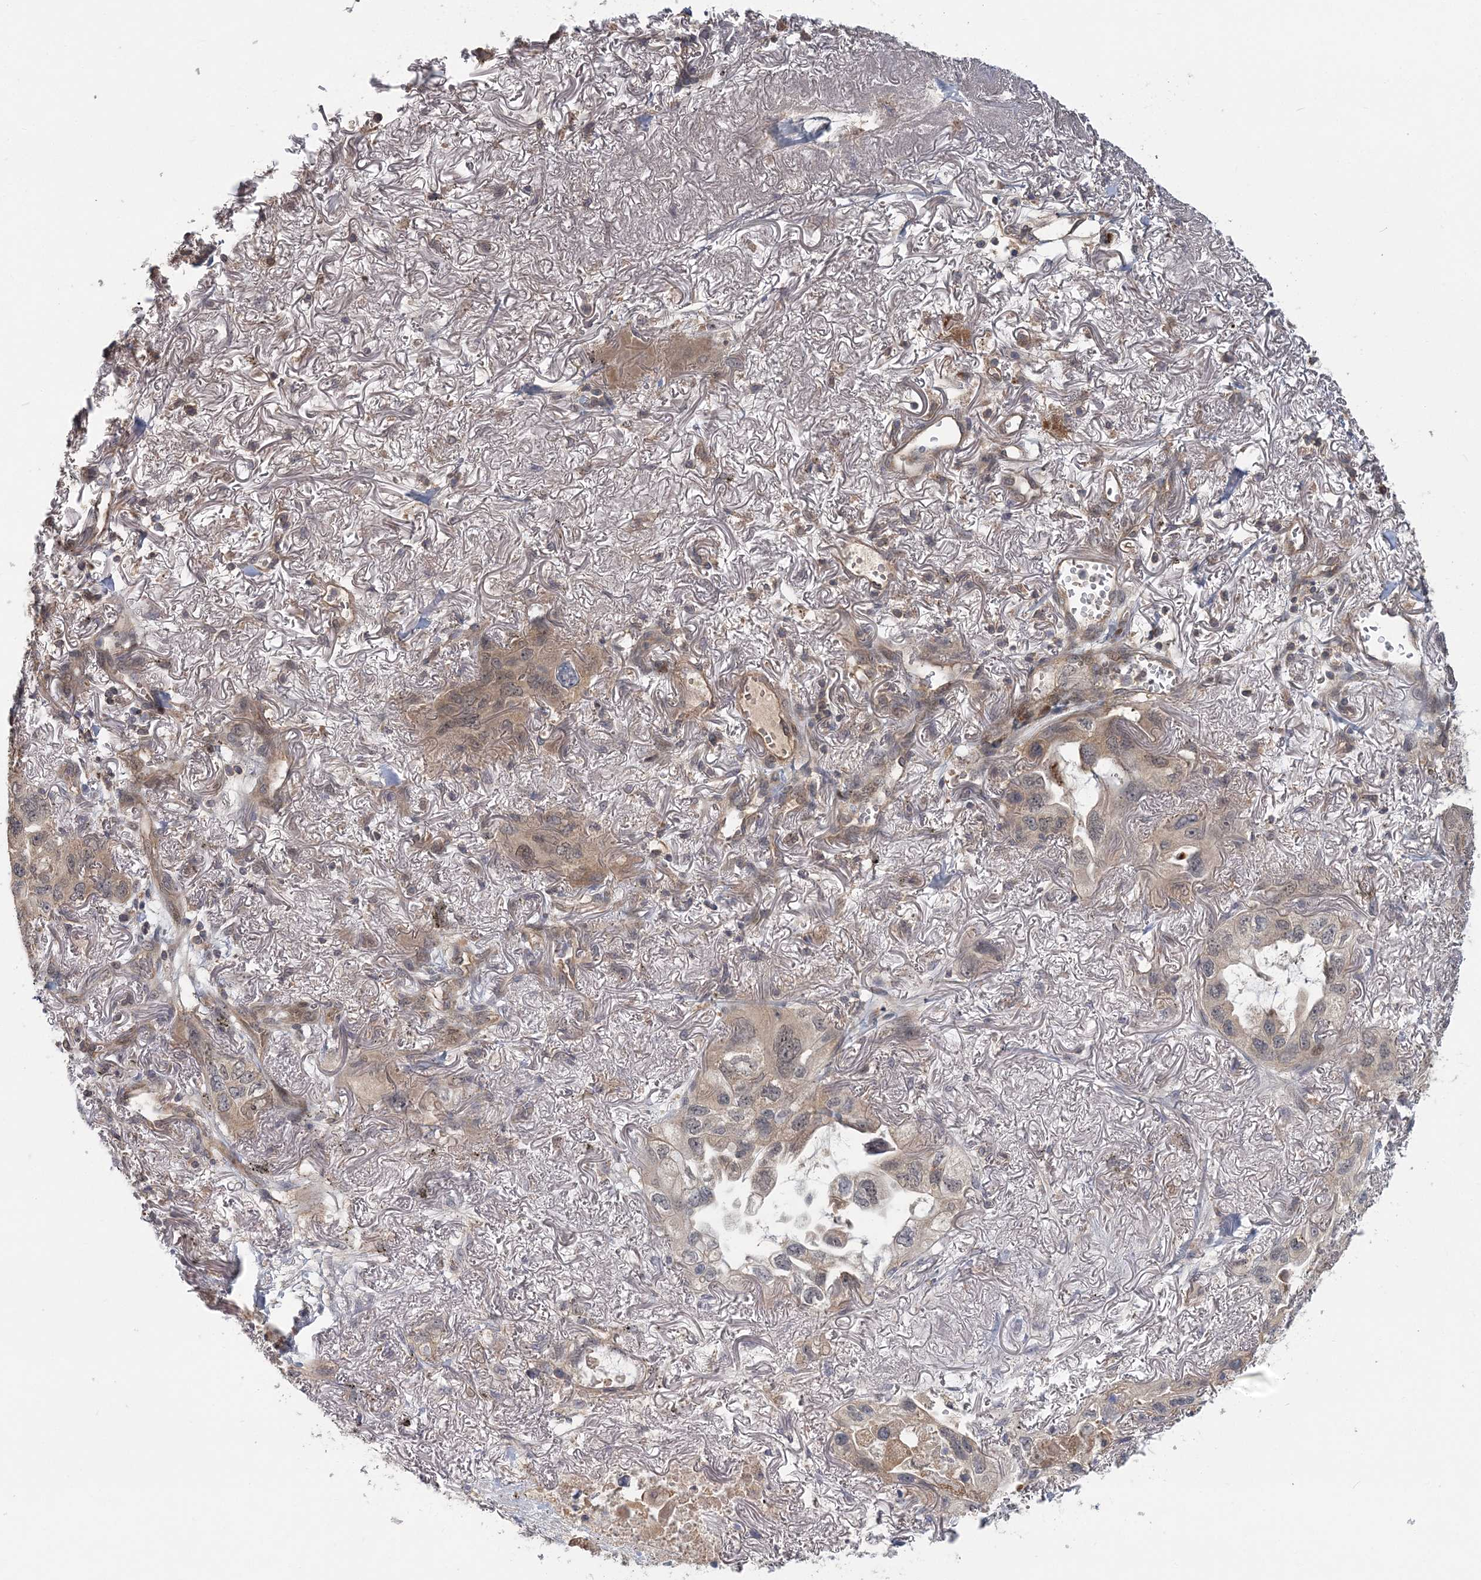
{"staining": {"intensity": "weak", "quantity": ">75%", "location": "cytoplasmic/membranous"}, "tissue": "lung cancer", "cell_type": "Tumor cells", "image_type": "cancer", "snomed": [{"axis": "morphology", "description": "Squamous cell carcinoma, NOS"}, {"axis": "topography", "description": "Lung"}], "caption": "IHC image of lung squamous cell carcinoma stained for a protein (brown), which shows low levels of weak cytoplasmic/membranous staining in approximately >75% of tumor cells.", "gene": "RNF25", "patient": {"sex": "female", "age": 73}}